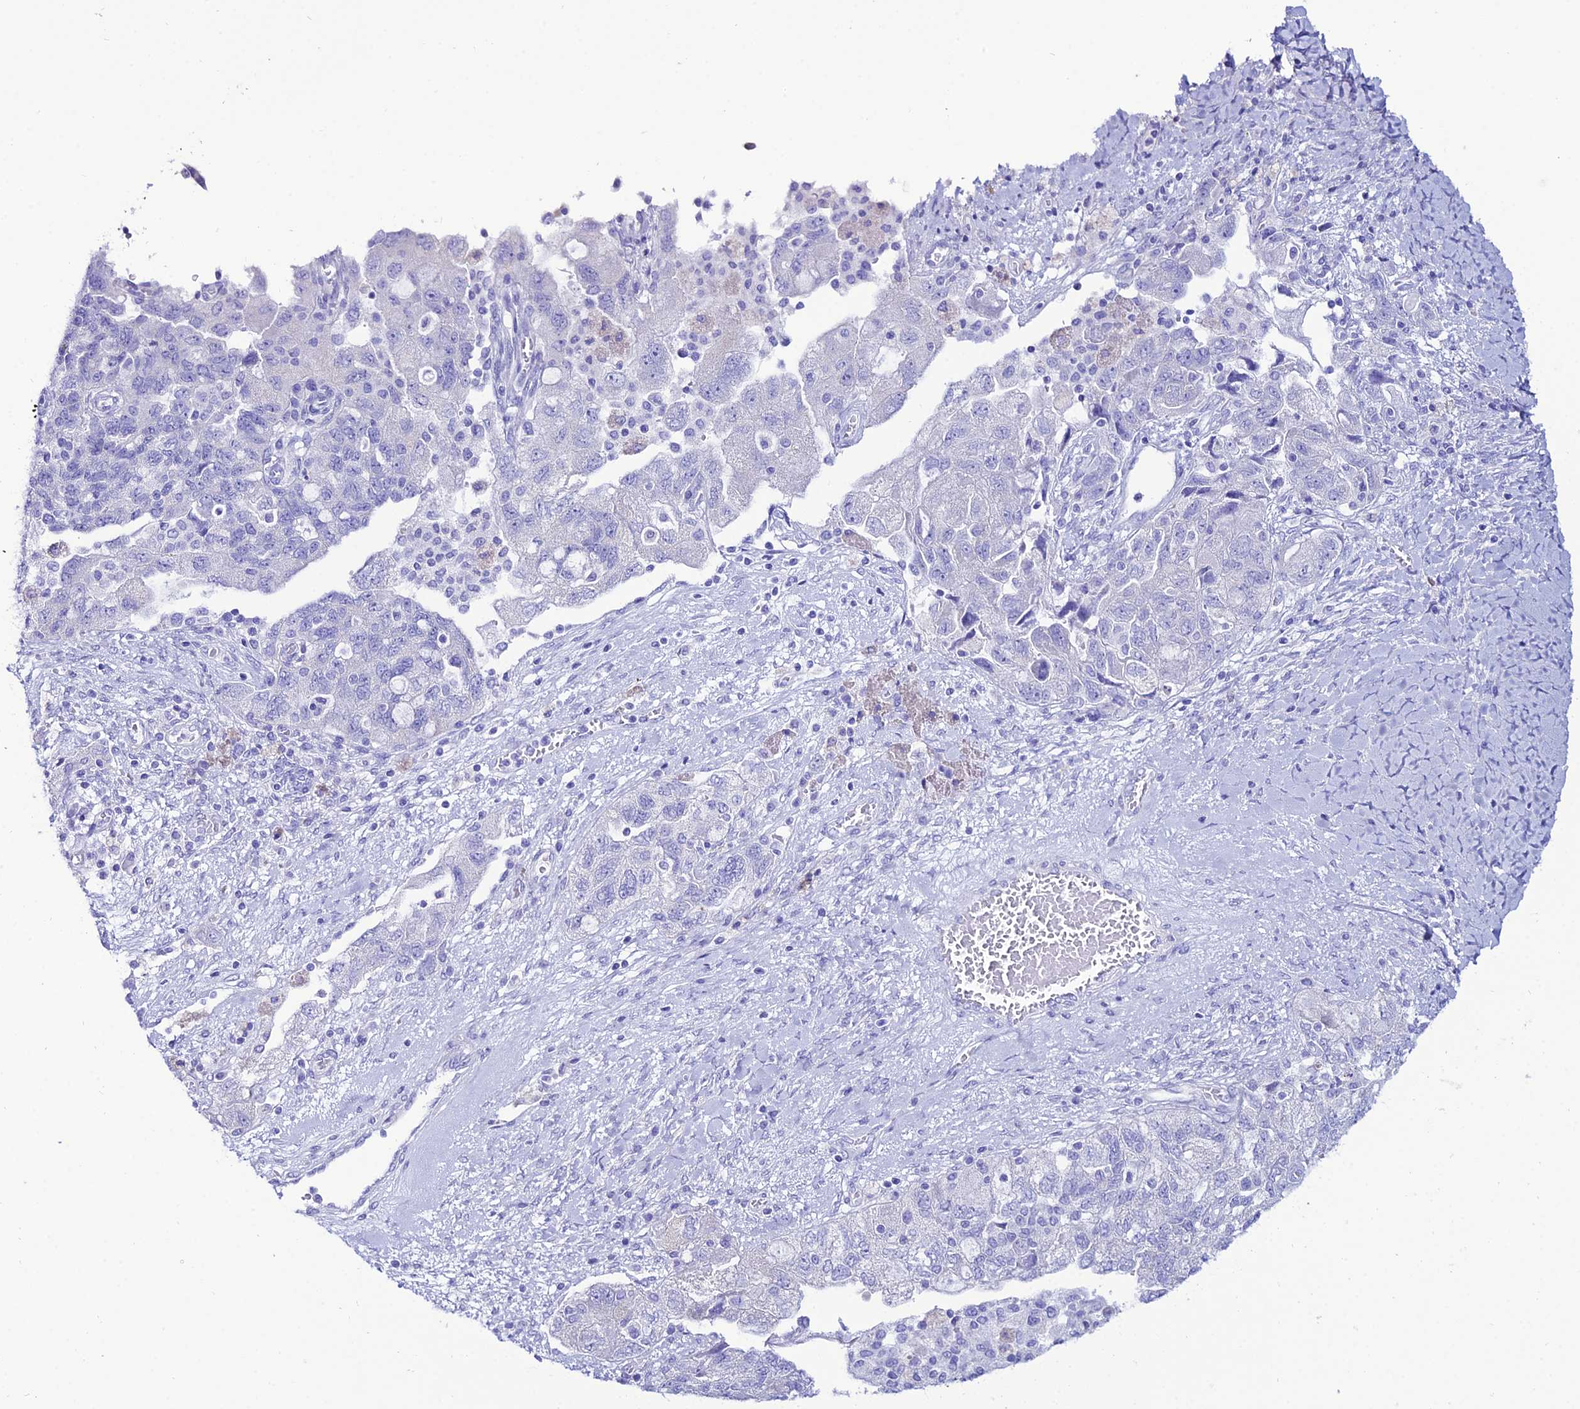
{"staining": {"intensity": "negative", "quantity": "none", "location": "none"}, "tissue": "ovarian cancer", "cell_type": "Tumor cells", "image_type": "cancer", "snomed": [{"axis": "morphology", "description": "Carcinoma, NOS"}, {"axis": "morphology", "description": "Cystadenocarcinoma, serous, NOS"}, {"axis": "topography", "description": "Ovary"}], "caption": "Immunohistochemical staining of ovarian cancer reveals no significant staining in tumor cells.", "gene": "OR4D5", "patient": {"sex": "female", "age": 69}}